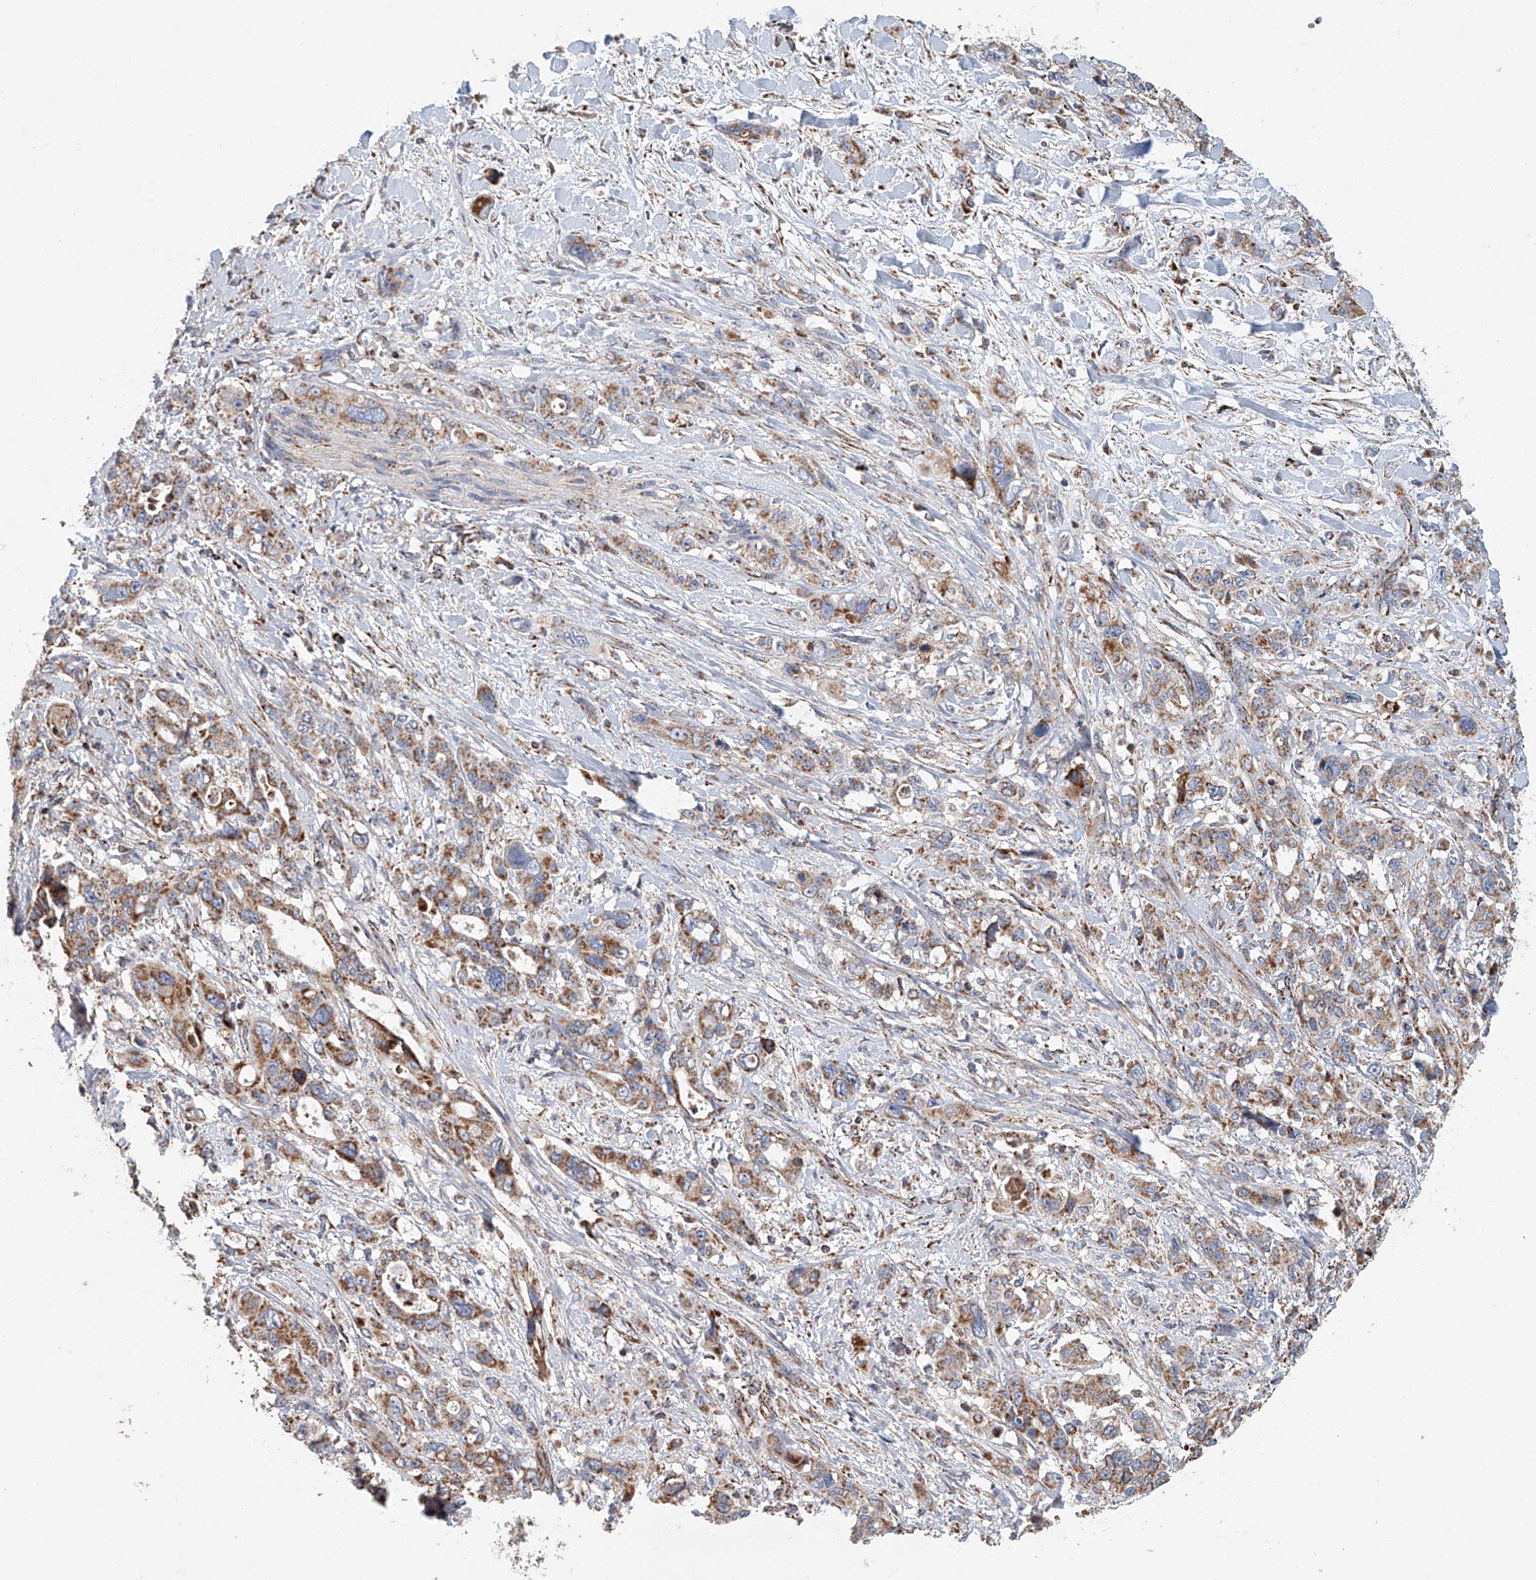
{"staining": {"intensity": "moderate", "quantity": ">75%", "location": "cytoplasmic/membranous"}, "tissue": "pancreatic cancer", "cell_type": "Tumor cells", "image_type": "cancer", "snomed": [{"axis": "morphology", "description": "Adenocarcinoma, NOS"}, {"axis": "topography", "description": "Pancreas"}], "caption": "Immunohistochemistry (DAB) staining of human adenocarcinoma (pancreatic) displays moderate cytoplasmic/membranous protein expression in approximately >75% of tumor cells. The staining was performed using DAB (3,3'-diaminobenzidine), with brown indicating positive protein expression. Nuclei are stained blue with hematoxylin.", "gene": "MCL1", "patient": {"sex": "male", "age": 46}}